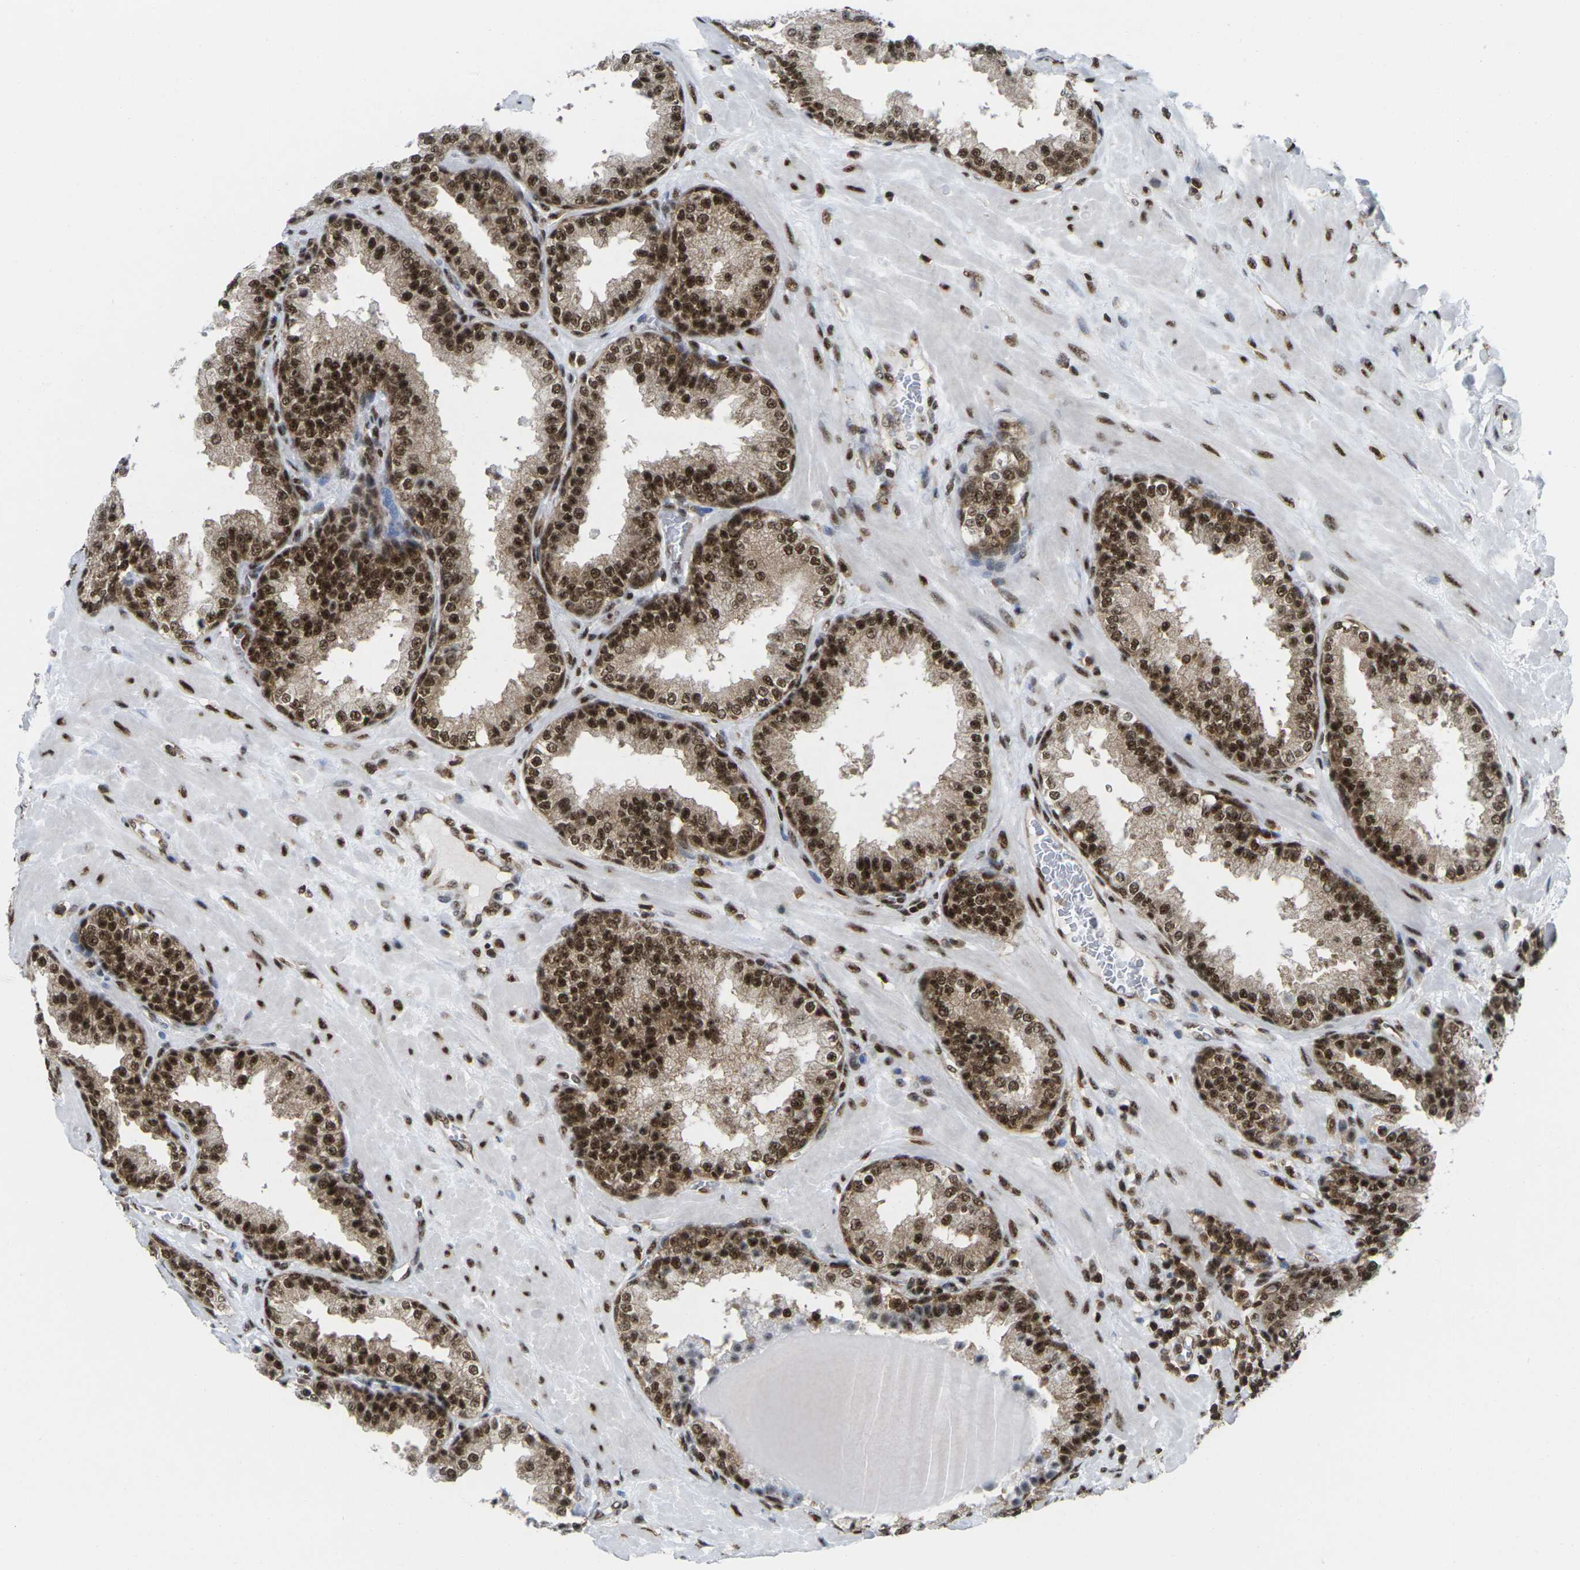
{"staining": {"intensity": "strong", "quantity": ">75%", "location": "cytoplasmic/membranous,nuclear"}, "tissue": "prostate", "cell_type": "Glandular cells", "image_type": "normal", "snomed": [{"axis": "morphology", "description": "Normal tissue, NOS"}, {"axis": "topography", "description": "Prostate"}], "caption": "Immunohistochemistry (IHC) photomicrograph of benign human prostate stained for a protein (brown), which shows high levels of strong cytoplasmic/membranous,nuclear expression in about >75% of glandular cells.", "gene": "MAGOH", "patient": {"sex": "male", "age": 51}}